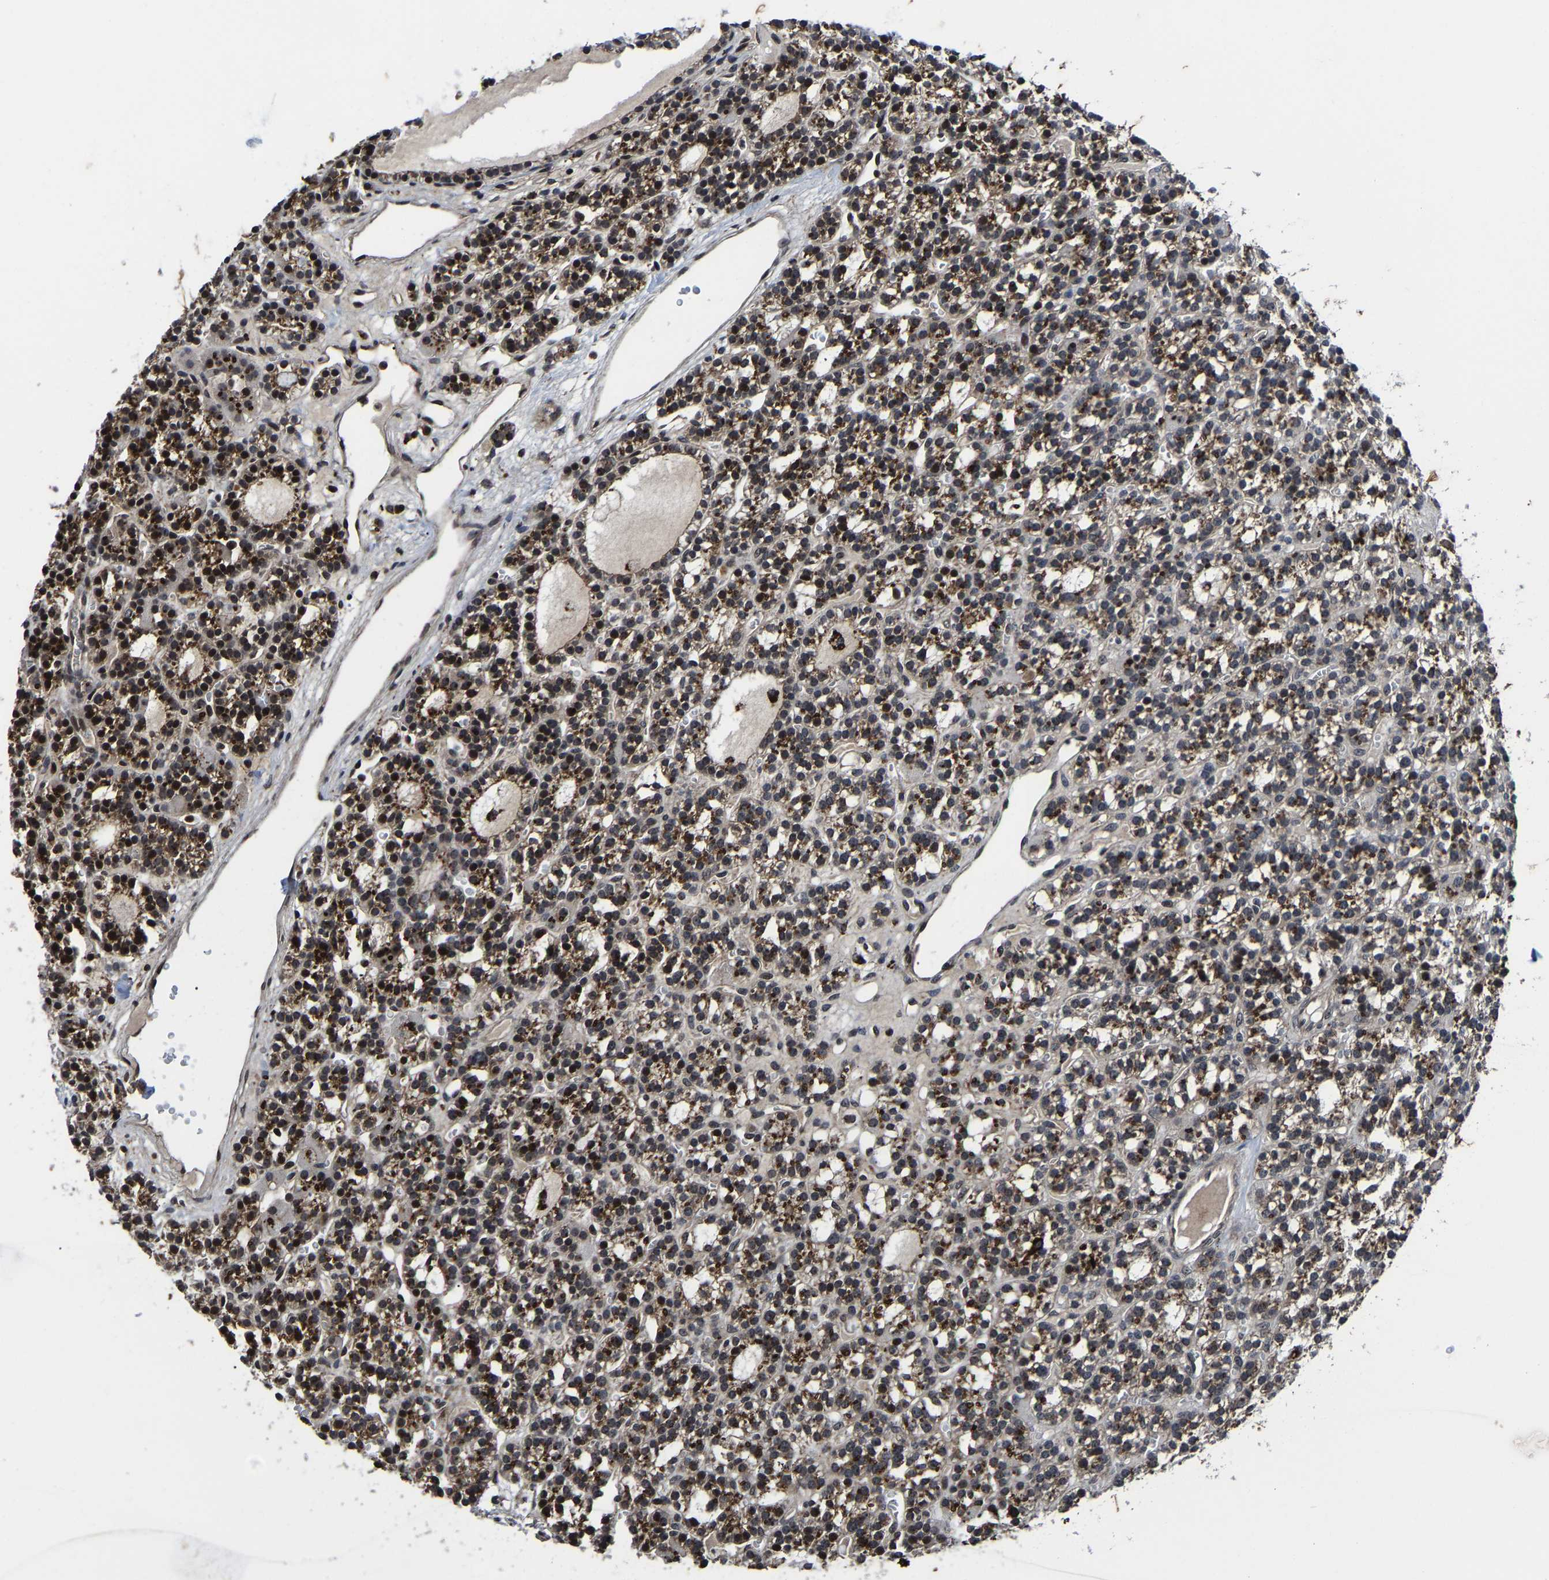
{"staining": {"intensity": "moderate", "quantity": ">75%", "location": "cytoplasmic/membranous"}, "tissue": "parathyroid gland", "cell_type": "Glandular cells", "image_type": "normal", "snomed": [{"axis": "morphology", "description": "Normal tissue, NOS"}, {"axis": "morphology", "description": "Adenoma, NOS"}, {"axis": "topography", "description": "Parathyroid gland"}], "caption": "Immunohistochemistry (IHC) histopathology image of benign parathyroid gland: parathyroid gland stained using immunohistochemistry displays medium levels of moderate protein expression localized specifically in the cytoplasmic/membranous of glandular cells, appearing as a cytoplasmic/membranous brown color.", "gene": "ZCCHC7", "patient": {"sex": "female", "age": 58}}